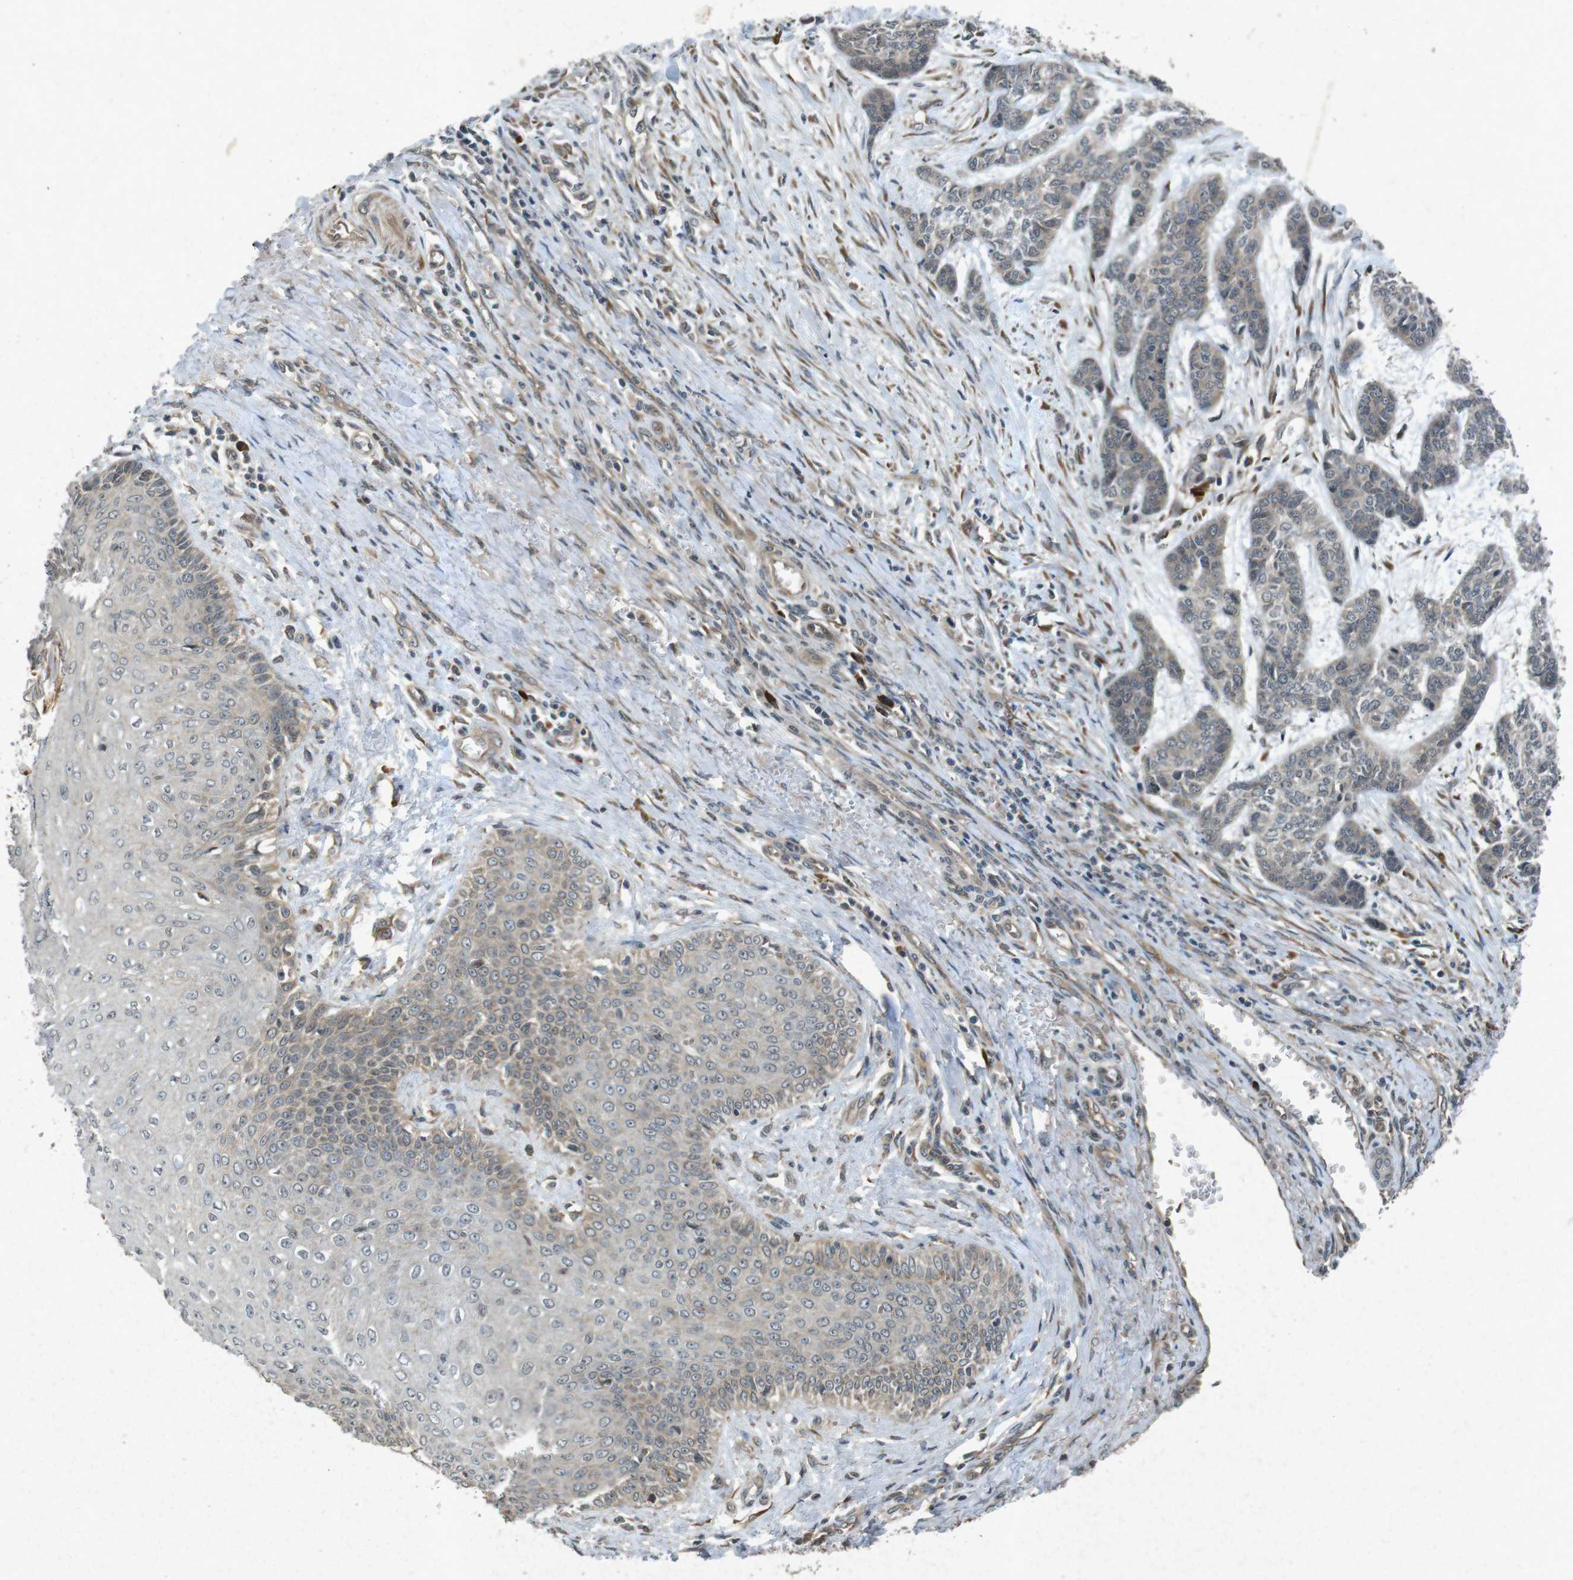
{"staining": {"intensity": "weak", "quantity": ">75%", "location": "cytoplasmic/membranous"}, "tissue": "skin cancer", "cell_type": "Tumor cells", "image_type": "cancer", "snomed": [{"axis": "morphology", "description": "Basal cell carcinoma"}, {"axis": "topography", "description": "Skin"}], "caption": "A low amount of weak cytoplasmic/membranous staining is appreciated in approximately >75% of tumor cells in skin basal cell carcinoma tissue.", "gene": "FLCN", "patient": {"sex": "female", "age": 64}}